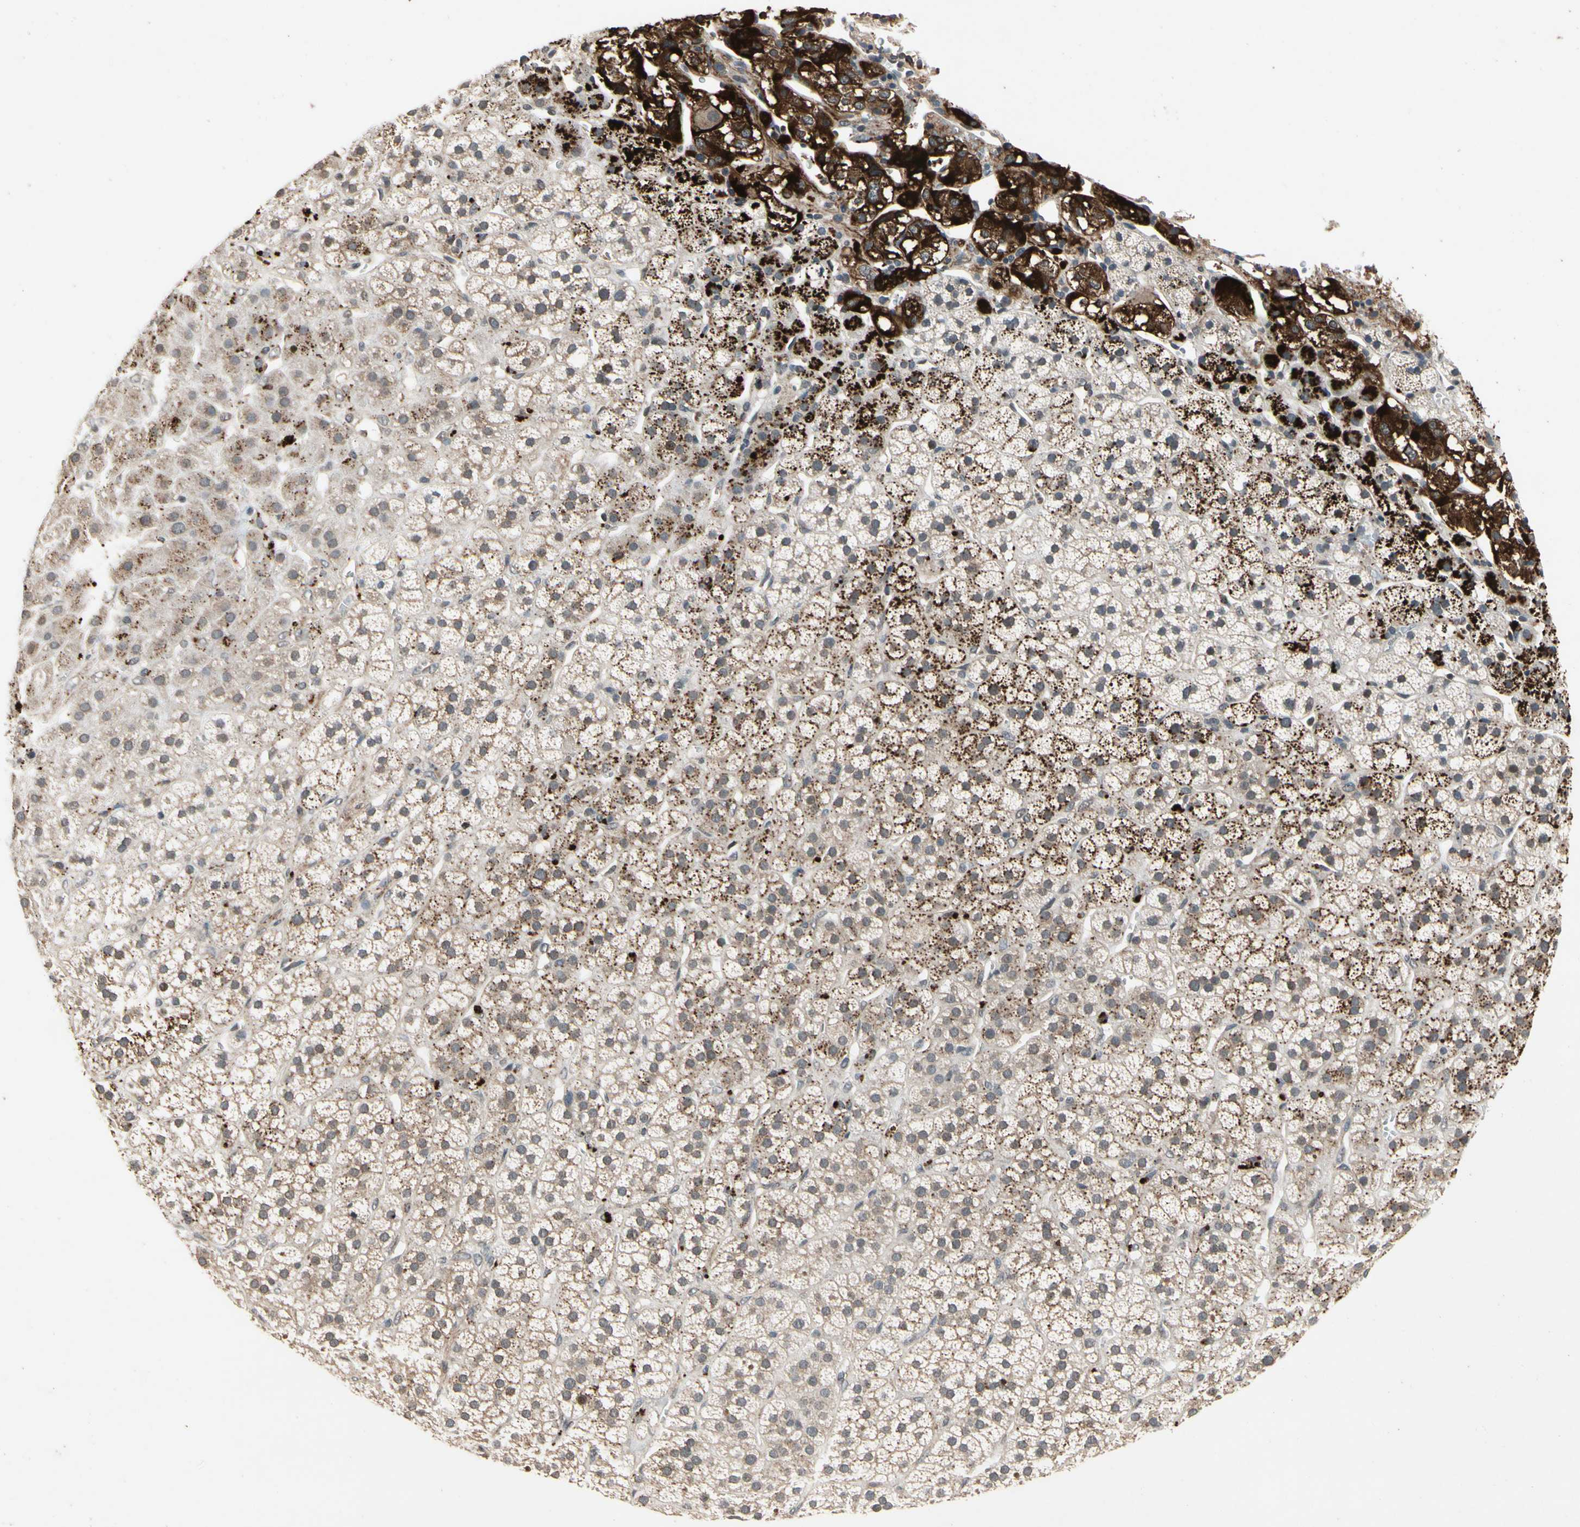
{"staining": {"intensity": "strong", "quantity": "25%-75%", "location": "cytoplasmic/membranous"}, "tissue": "adrenal gland", "cell_type": "Glandular cells", "image_type": "normal", "snomed": [{"axis": "morphology", "description": "Normal tissue, NOS"}, {"axis": "topography", "description": "Adrenal gland"}], "caption": "Glandular cells show strong cytoplasmic/membranous expression in approximately 25%-75% of cells in unremarkable adrenal gland. (Stains: DAB in brown, nuclei in blue, Microscopy: brightfield microscopy at high magnification).", "gene": "DPY19L3", "patient": {"sex": "male", "age": 56}}